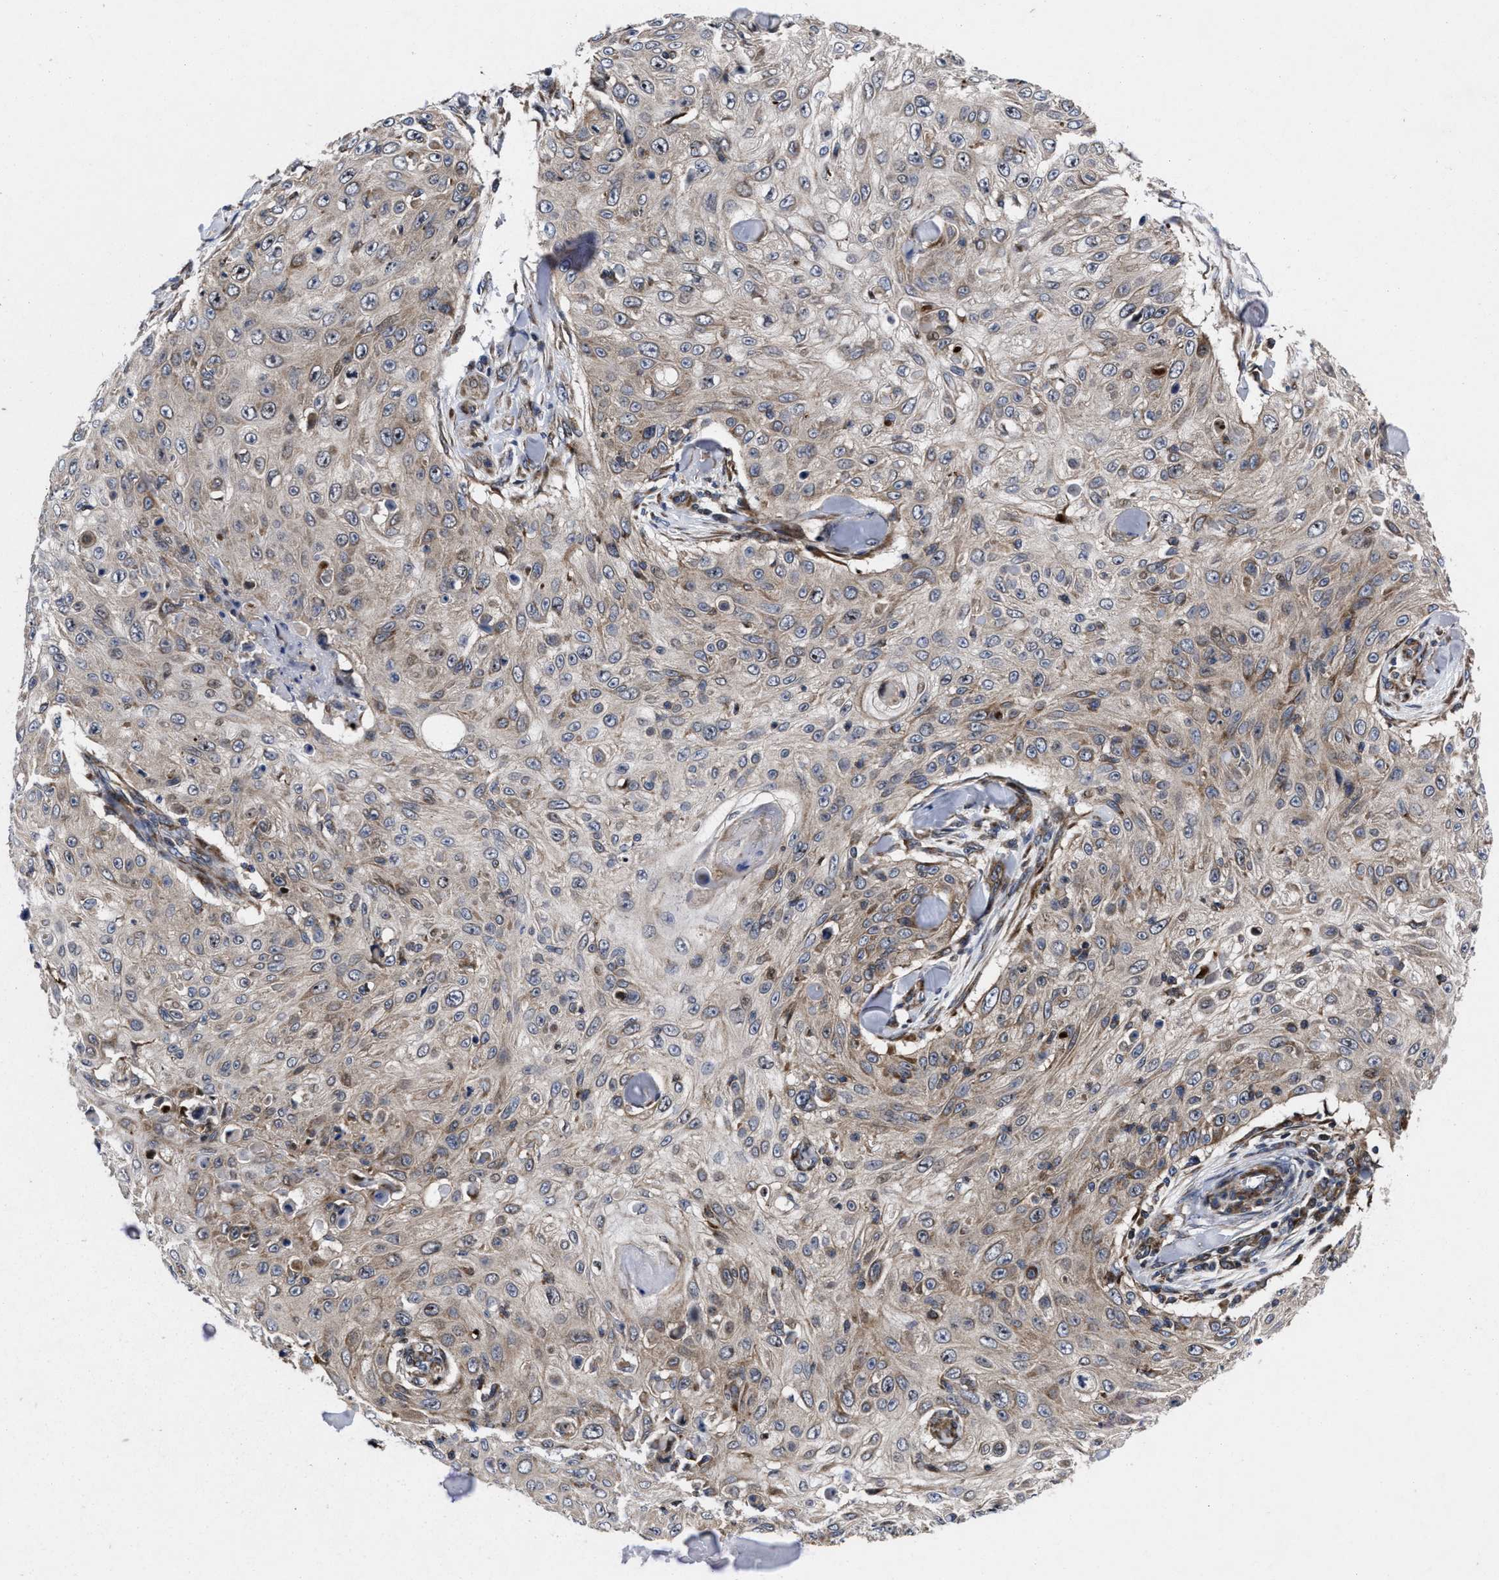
{"staining": {"intensity": "weak", "quantity": ">75%", "location": "cytoplasmic/membranous"}, "tissue": "skin cancer", "cell_type": "Tumor cells", "image_type": "cancer", "snomed": [{"axis": "morphology", "description": "Squamous cell carcinoma, NOS"}, {"axis": "topography", "description": "Skin"}], "caption": "Immunohistochemistry micrograph of neoplastic tissue: skin cancer stained using immunohistochemistry (IHC) exhibits low levels of weak protein expression localized specifically in the cytoplasmic/membranous of tumor cells, appearing as a cytoplasmic/membranous brown color.", "gene": "MRPL50", "patient": {"sex": "male", "age": 86}}